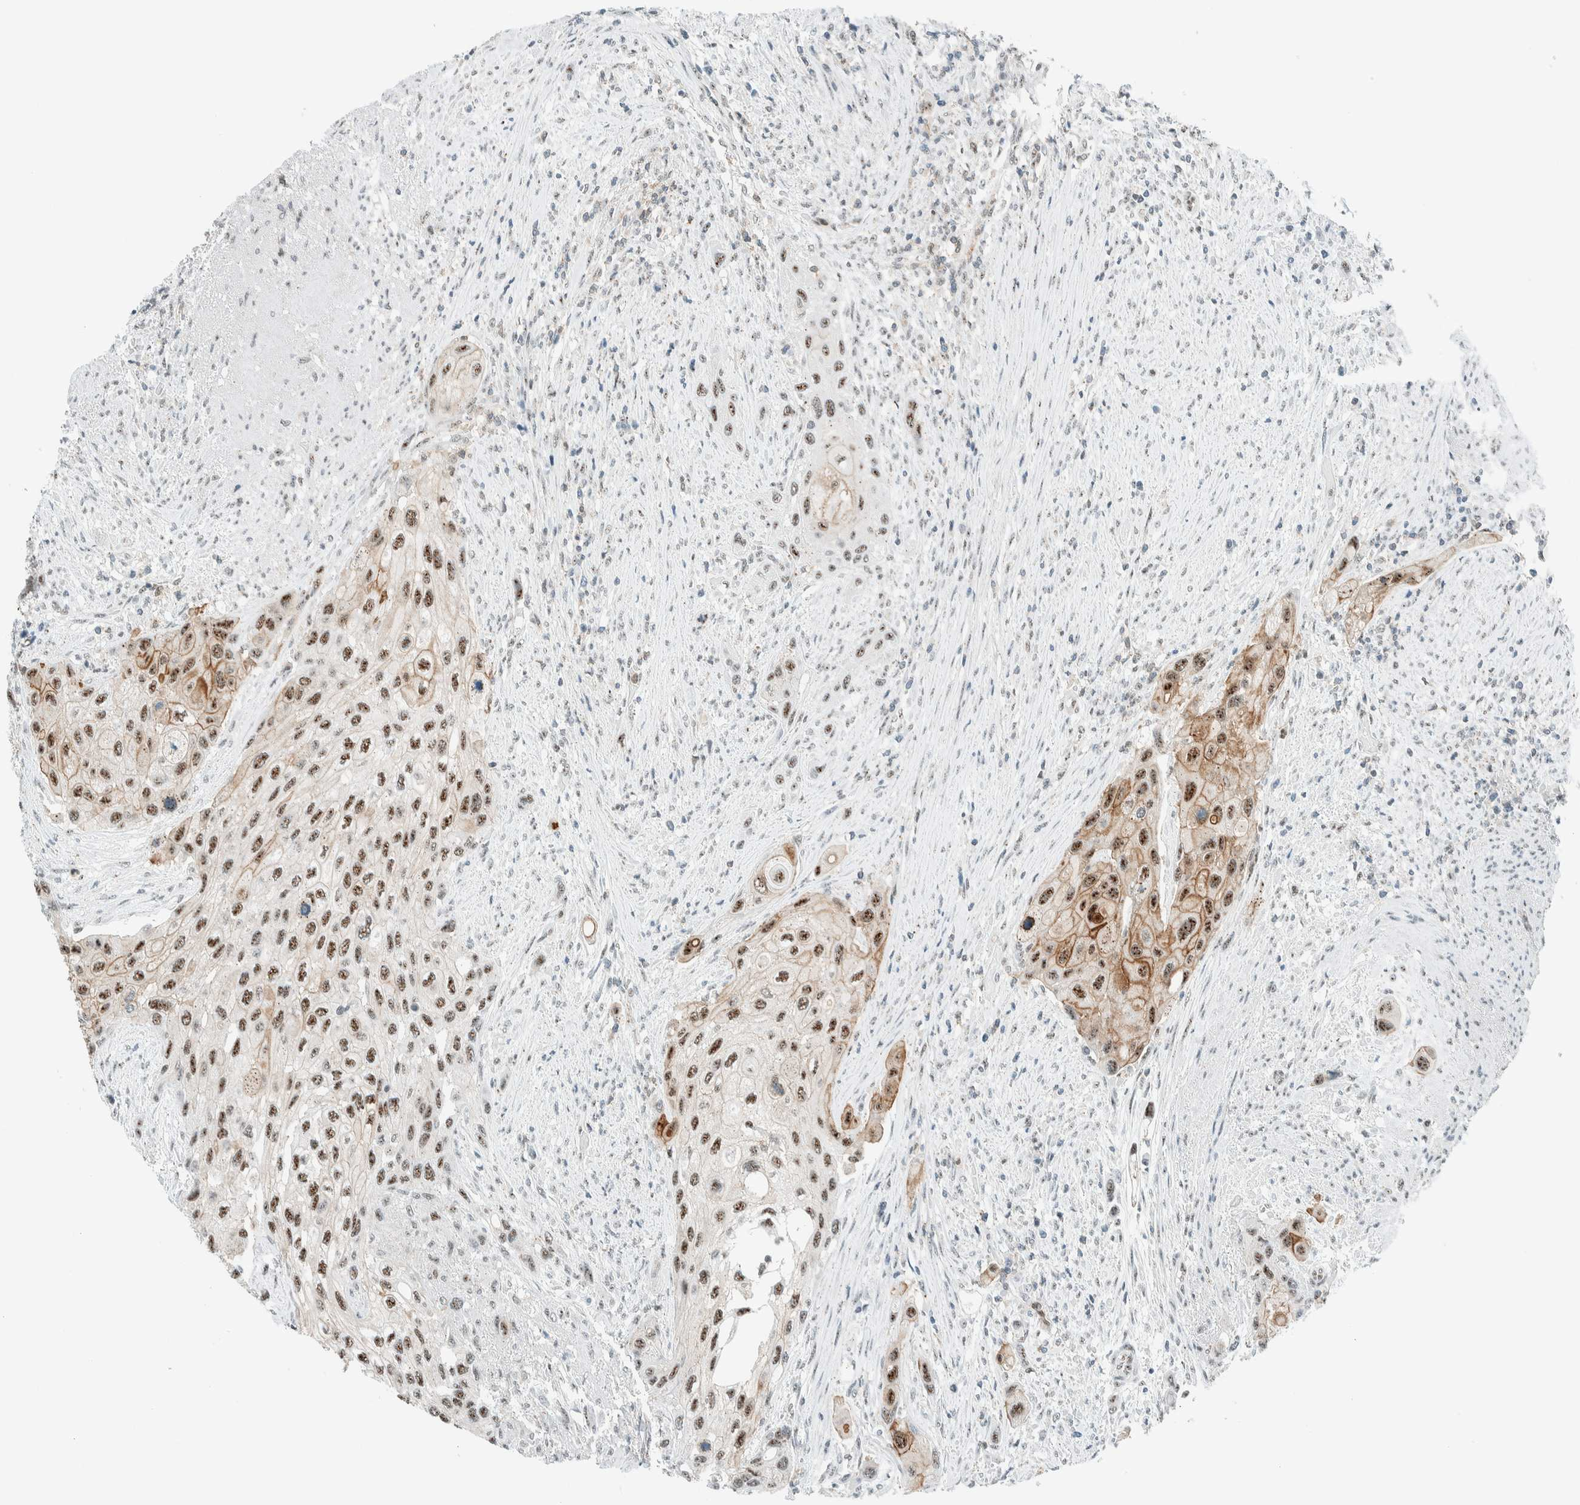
{"staining": {"intensity": "moderate", "quantity": ">75%", "location": "cytoplasmic/membranous,nuclear"}, "tissue": "urothelial cancer", "cell_type": "Tumor cells", "image_type": "cancer", "snomed": [{"axis": "morphology", "description": "Urothelial carcinoma, High grade"}, {"axis": "topography", "description": "Urinary bladder"}], "caption": "Human high-grade urothelial carcinoma stained with a protein marker displays moderate staining in tumor cells.", "gene": "CYSRT1", "patient": {"sex": "female", "age": 56}}